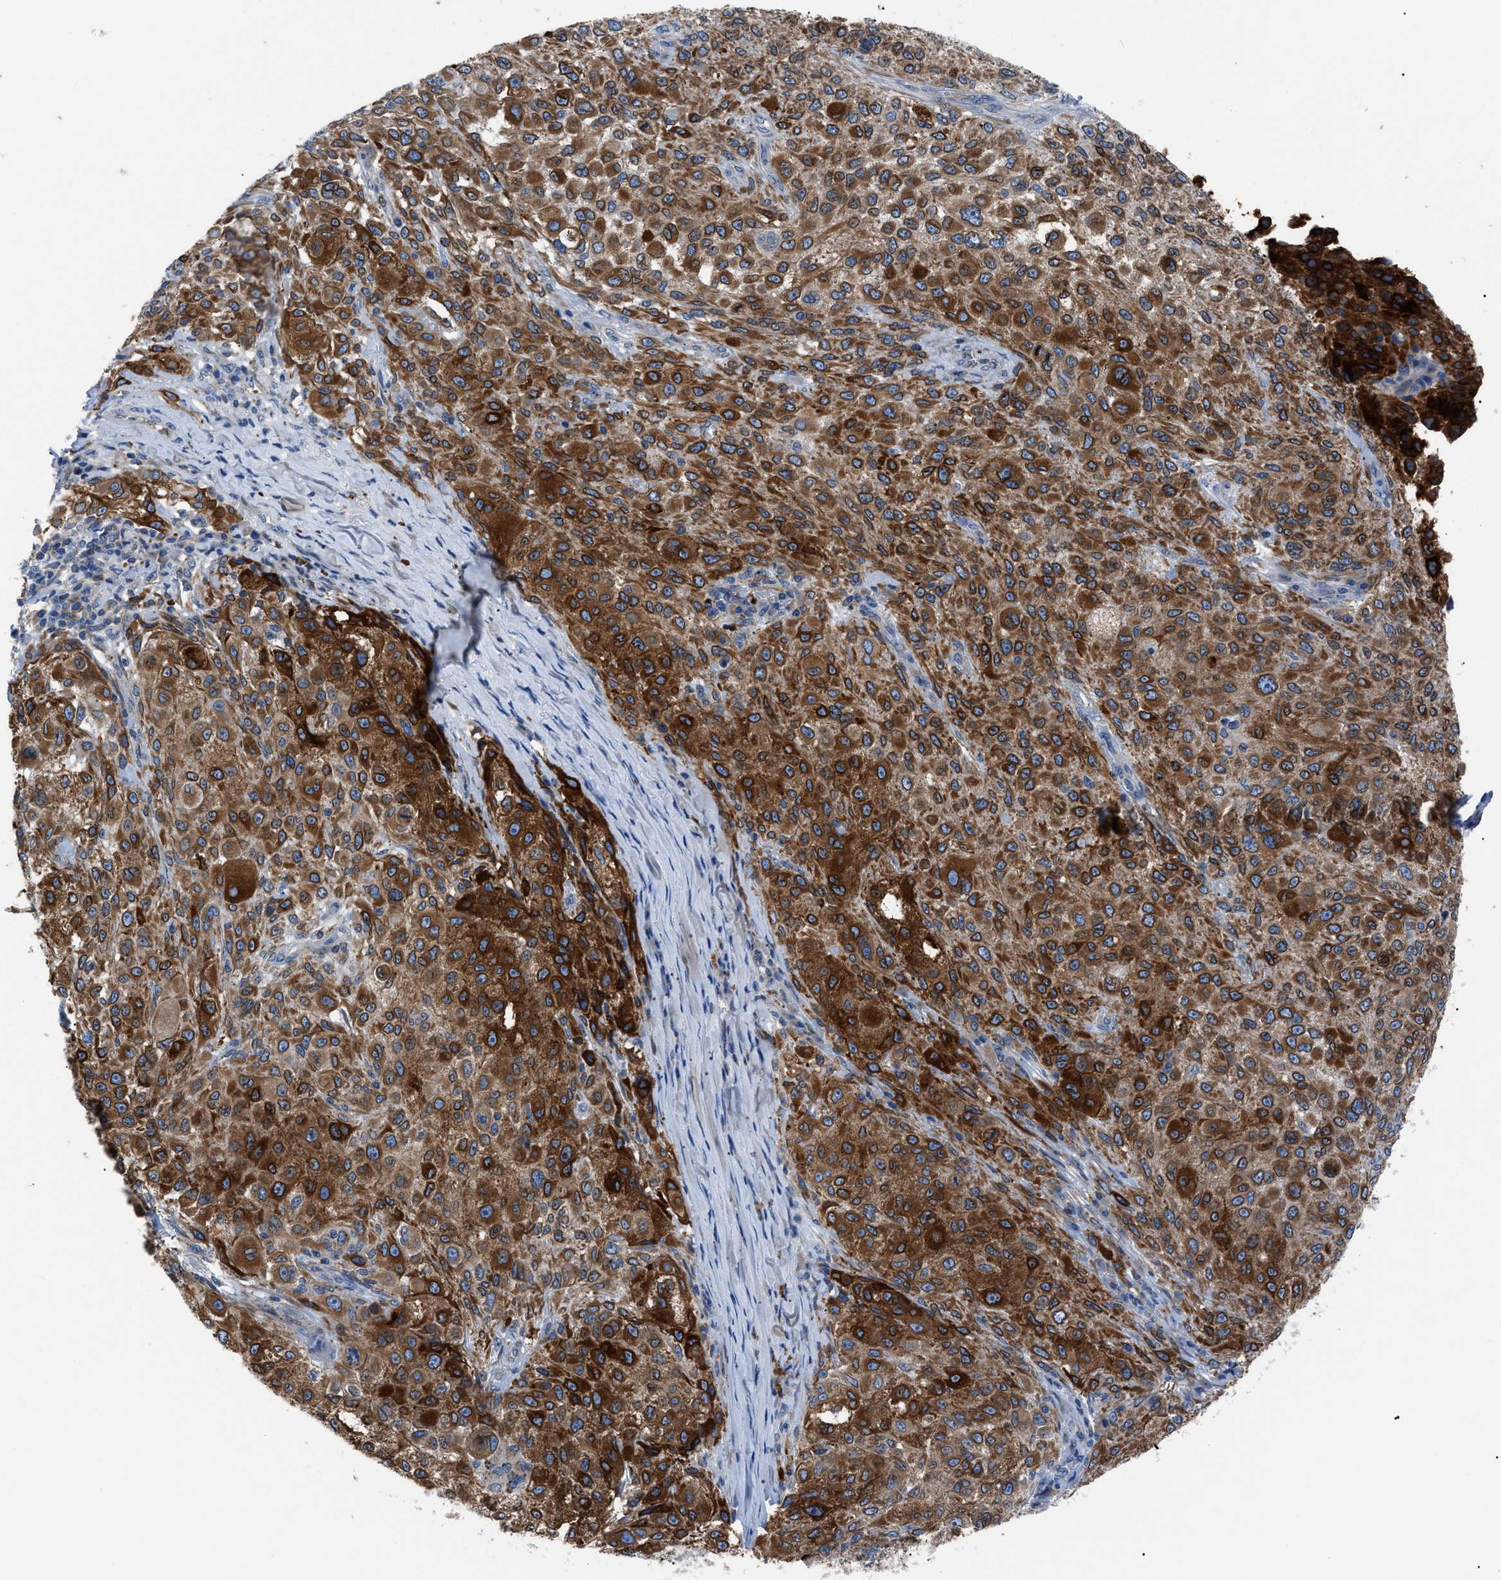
{"staining": {"intensity": "strong", "quantity": ">75%", "location": "cytoplasmic/membranous"}, "tissue": "melanoma", "cell_type": "Tumor cells", "image_type": "cancer", "snomed": [{"axis": "morphology", "description": "Necrosis, NOS"}, {"axis": "morphology", "description": "Malignant melanoma, NOS"}, {"axis": "topography", "description": "Skin"}], "caption": "IHC (DAB (3,3'-diaminobenzidine)) staining of malignant melanoma displays strong cytoplasmic/membranous protein positivity in about >75% of tumor cells. (DAB IHC, brown staining for protein, blue staining for nuclei).", "gene": "ZDHHC24", "patient": {"sex": "female", "age": 87}}